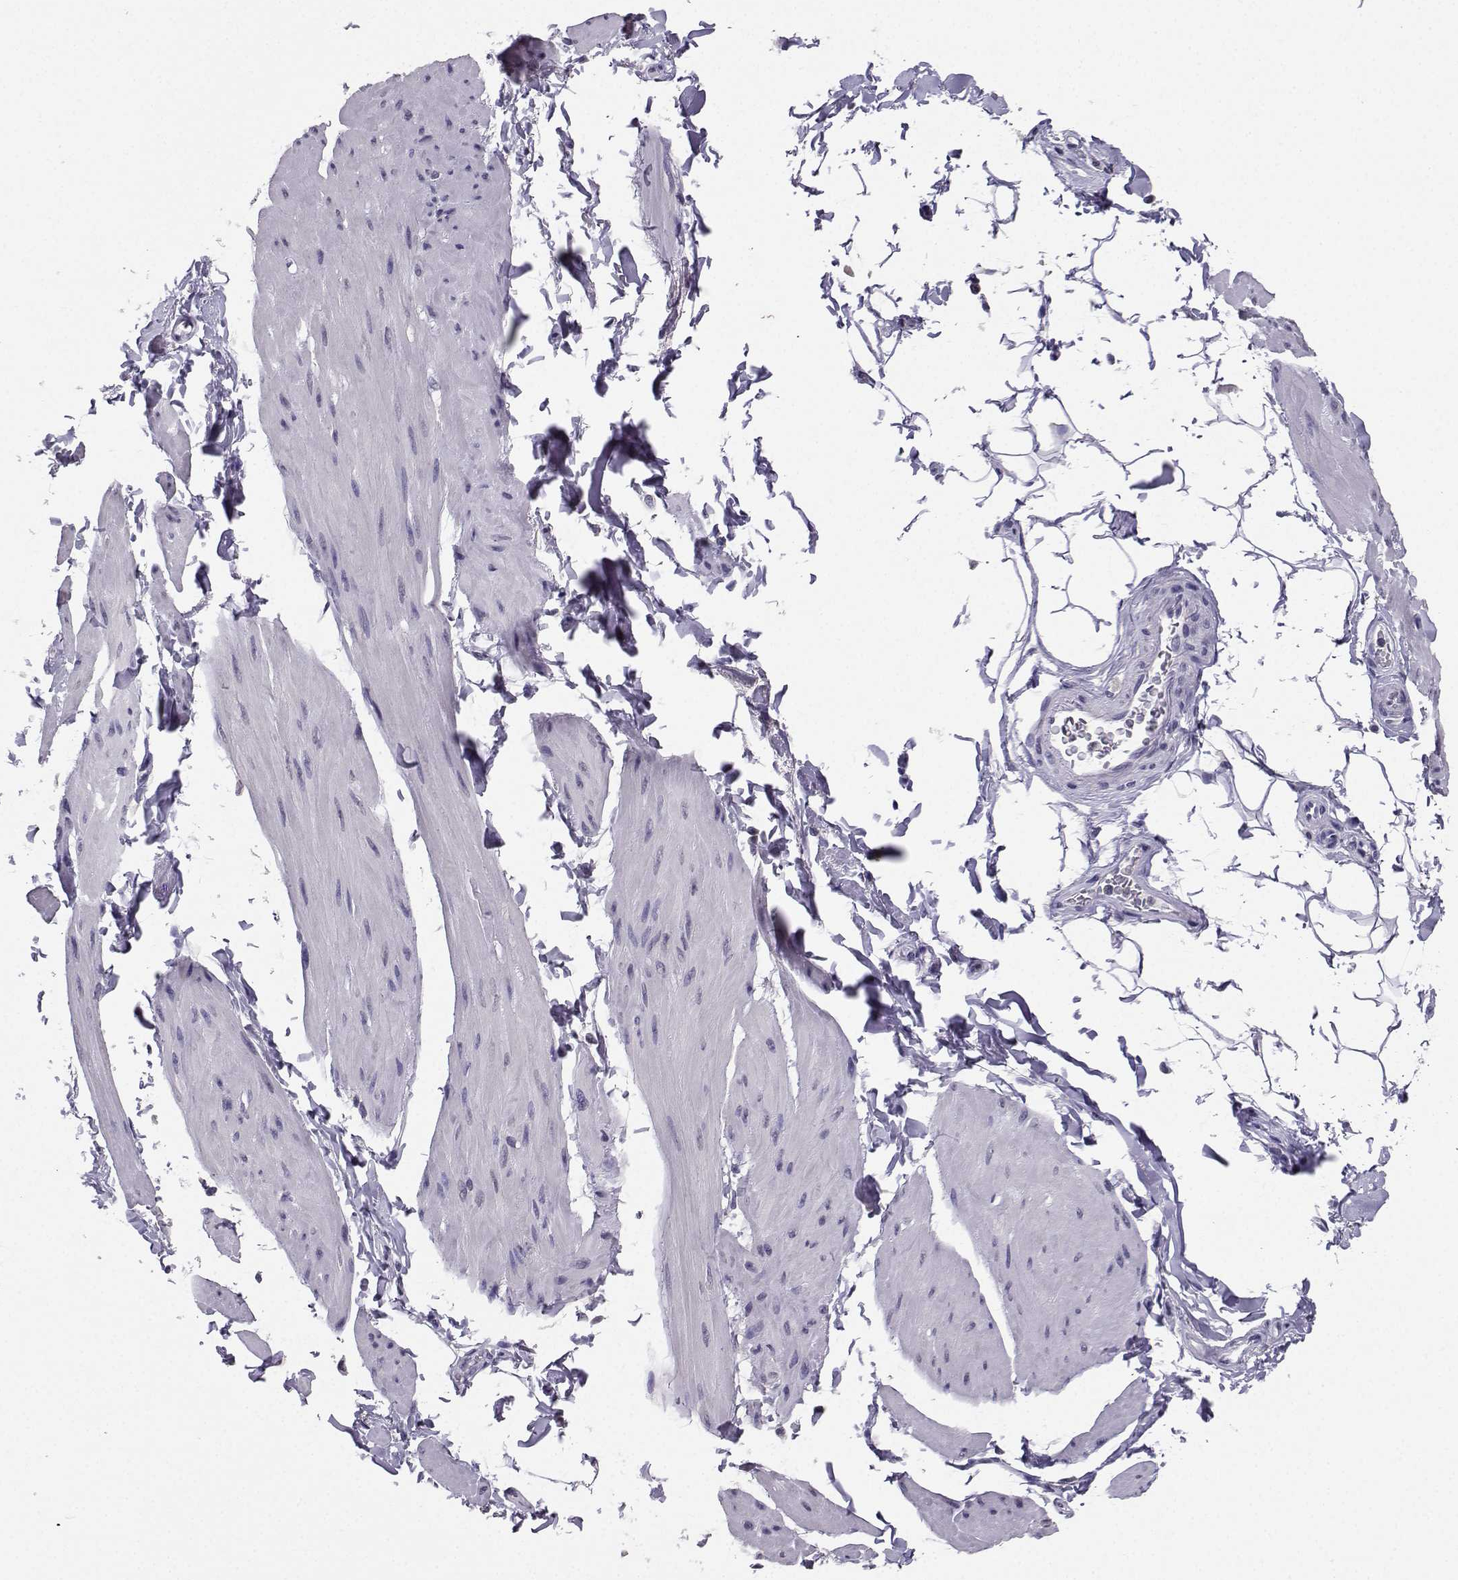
{"staining": {"intensity": "negative", "quantity": "none", "location": "none"}, "tissue": "smooth muscle", "cell_type": "Smooth muscle cells", "image_type": "normal", "snomed": [{"axis": "morphology", "description": "Normal tissue, NOS"}, {"axis": "topography", "description": "Adipose tissue"}, {"axis": "topography", "description": "Smooth muscle"}, {"axis": "topography", "description": "Peripheral nerve tissue"}], "caption": "IHC histopathology image of normal smooth muscle stained for a protein (brown), which reveals no positivity in smooth muscle cells.", "gene": "SPAG11A", "patient": {"sex": "male", "age": 83}}